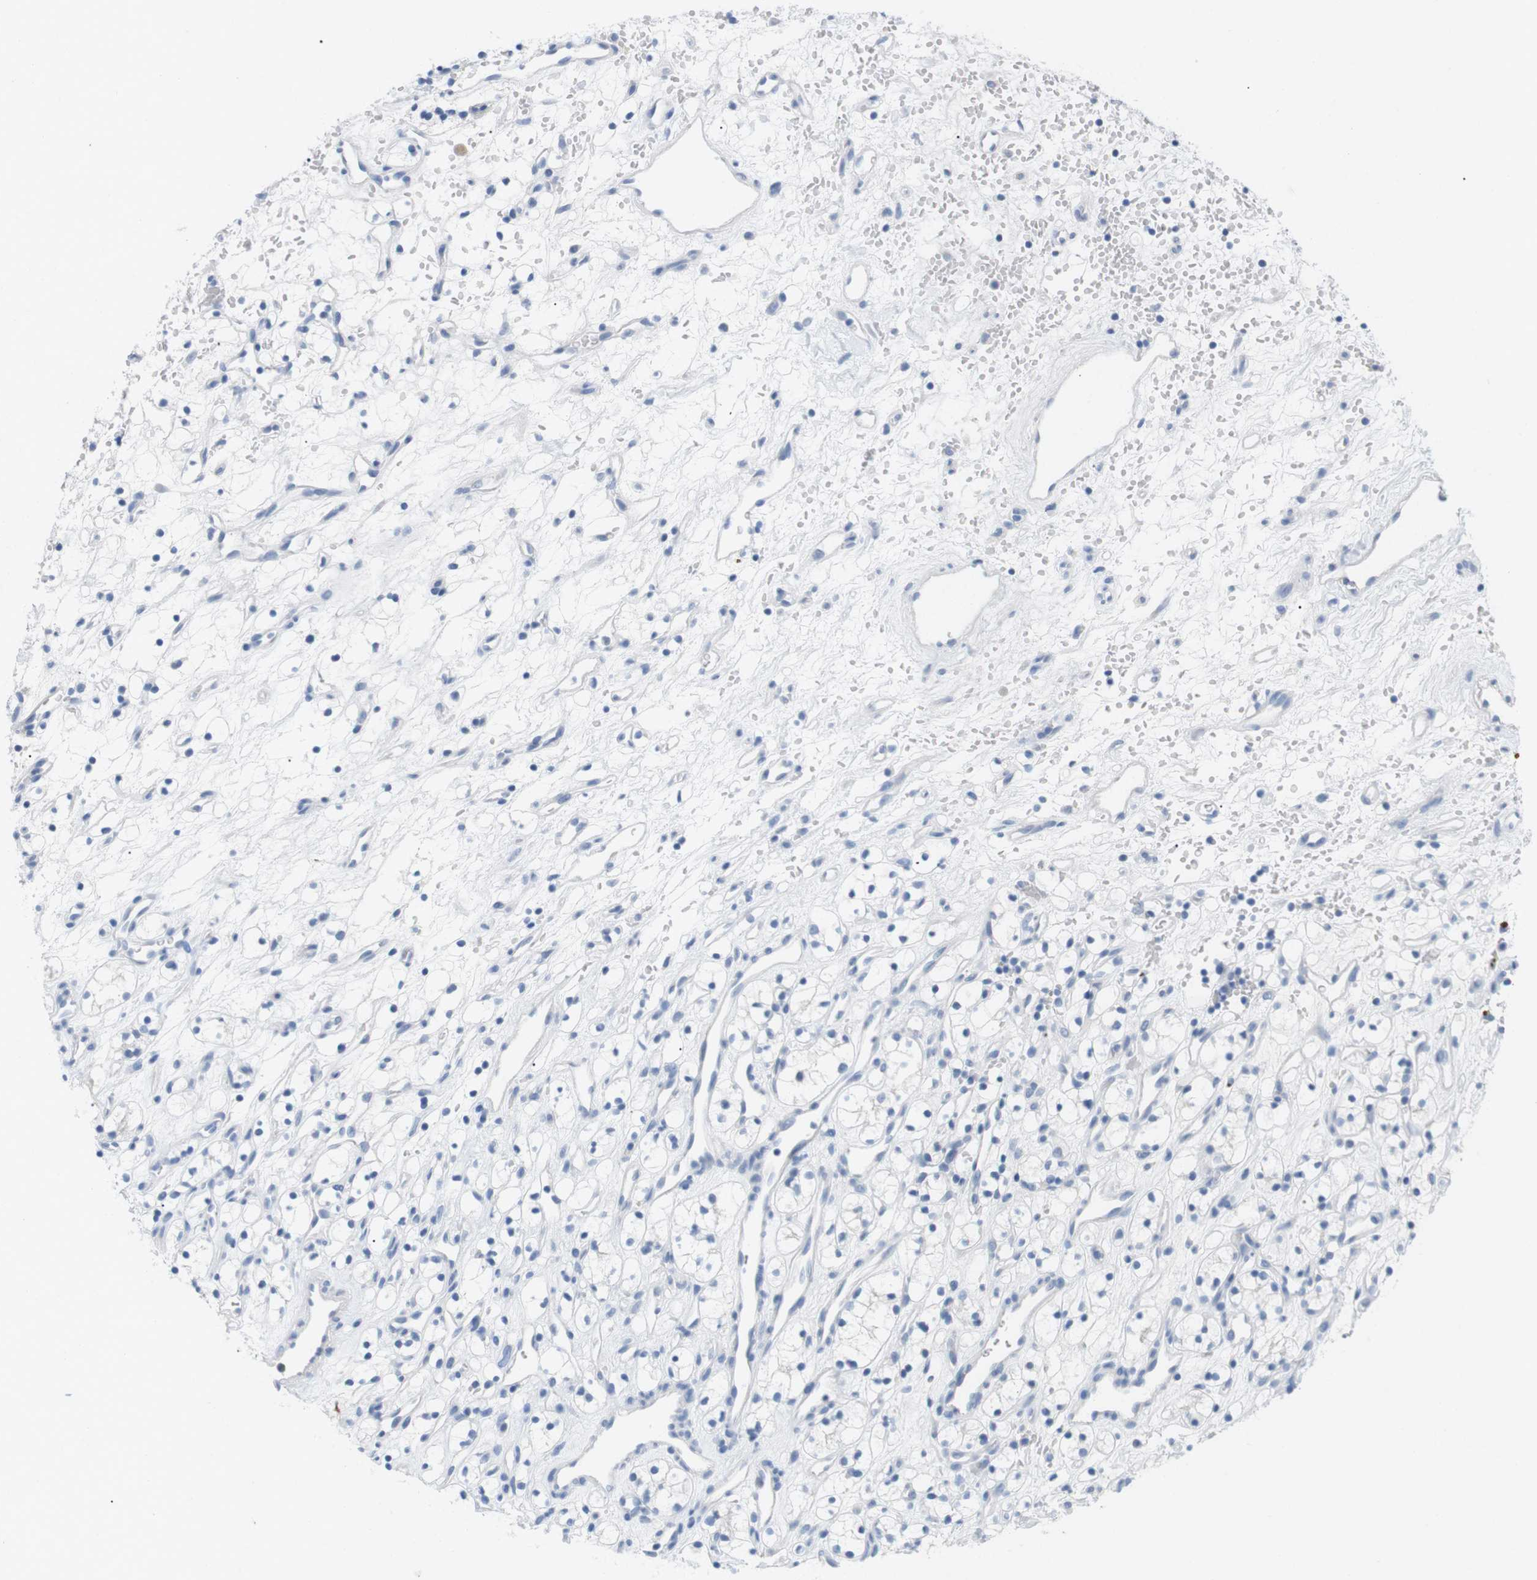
{"staining": {"intensity": "negative", "quantity": "none", "location": "none"}, "tissue": "renal cancer", "cell_type": "Tumor cells", "image_type": "cancer", "snomed": [{"axis": "morphology", "description": "Adenocarcinoma, NOS"}, {"axis": "topography", "description": "Kidney"}], "caption": "A high-resolution image shows immunohistochemistry (IHC) staining of renal adenocarcinoma, which shows no significant expression in tumor cells.", "gene": "HBG2", "patient": {"sex": "female", "age": 60}}